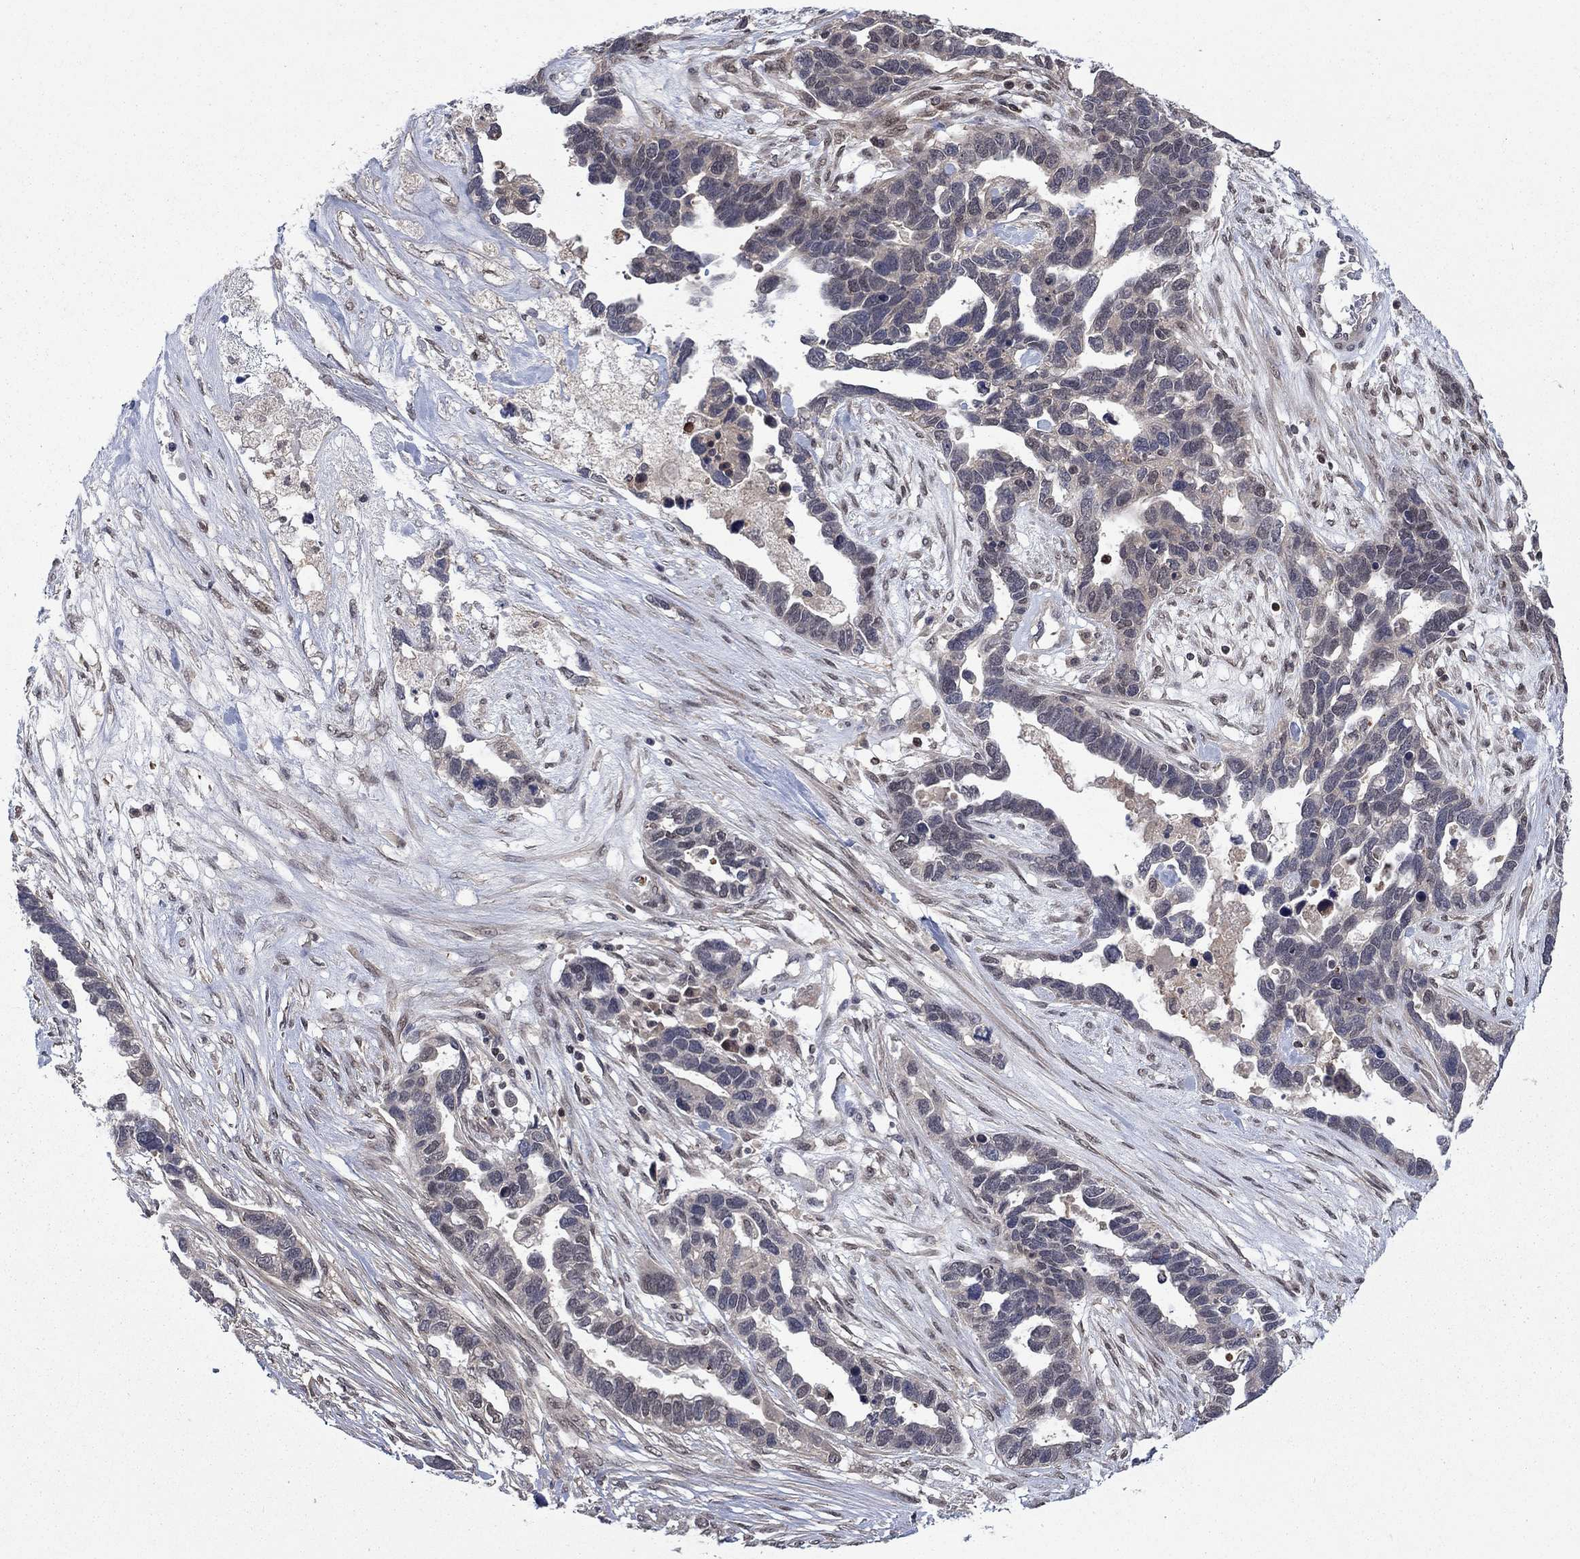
{"staining": {"intensity": "negative", "quantity": "none", "location": "none"}, "tissue": "ovarian cancer", "cell_type": "Tumor cells", "image_type": "cancer", "snomed": [{"axis": "morphology", "description": "Cystadenocarcinoma, serous, NOS"}, {"axis": "topography", "description": "Ovary"}], "caption": "The micrograph demonstrates no staining of tumor cells in ovarian cancer. The staining was performed using DAB to visualize the protein expression in brown, while the nuclei were stained in blue with hematoxylin (Magnification: 20x).", "gene": "IAH1", "patient": {"sex": "female", "age": 54}}